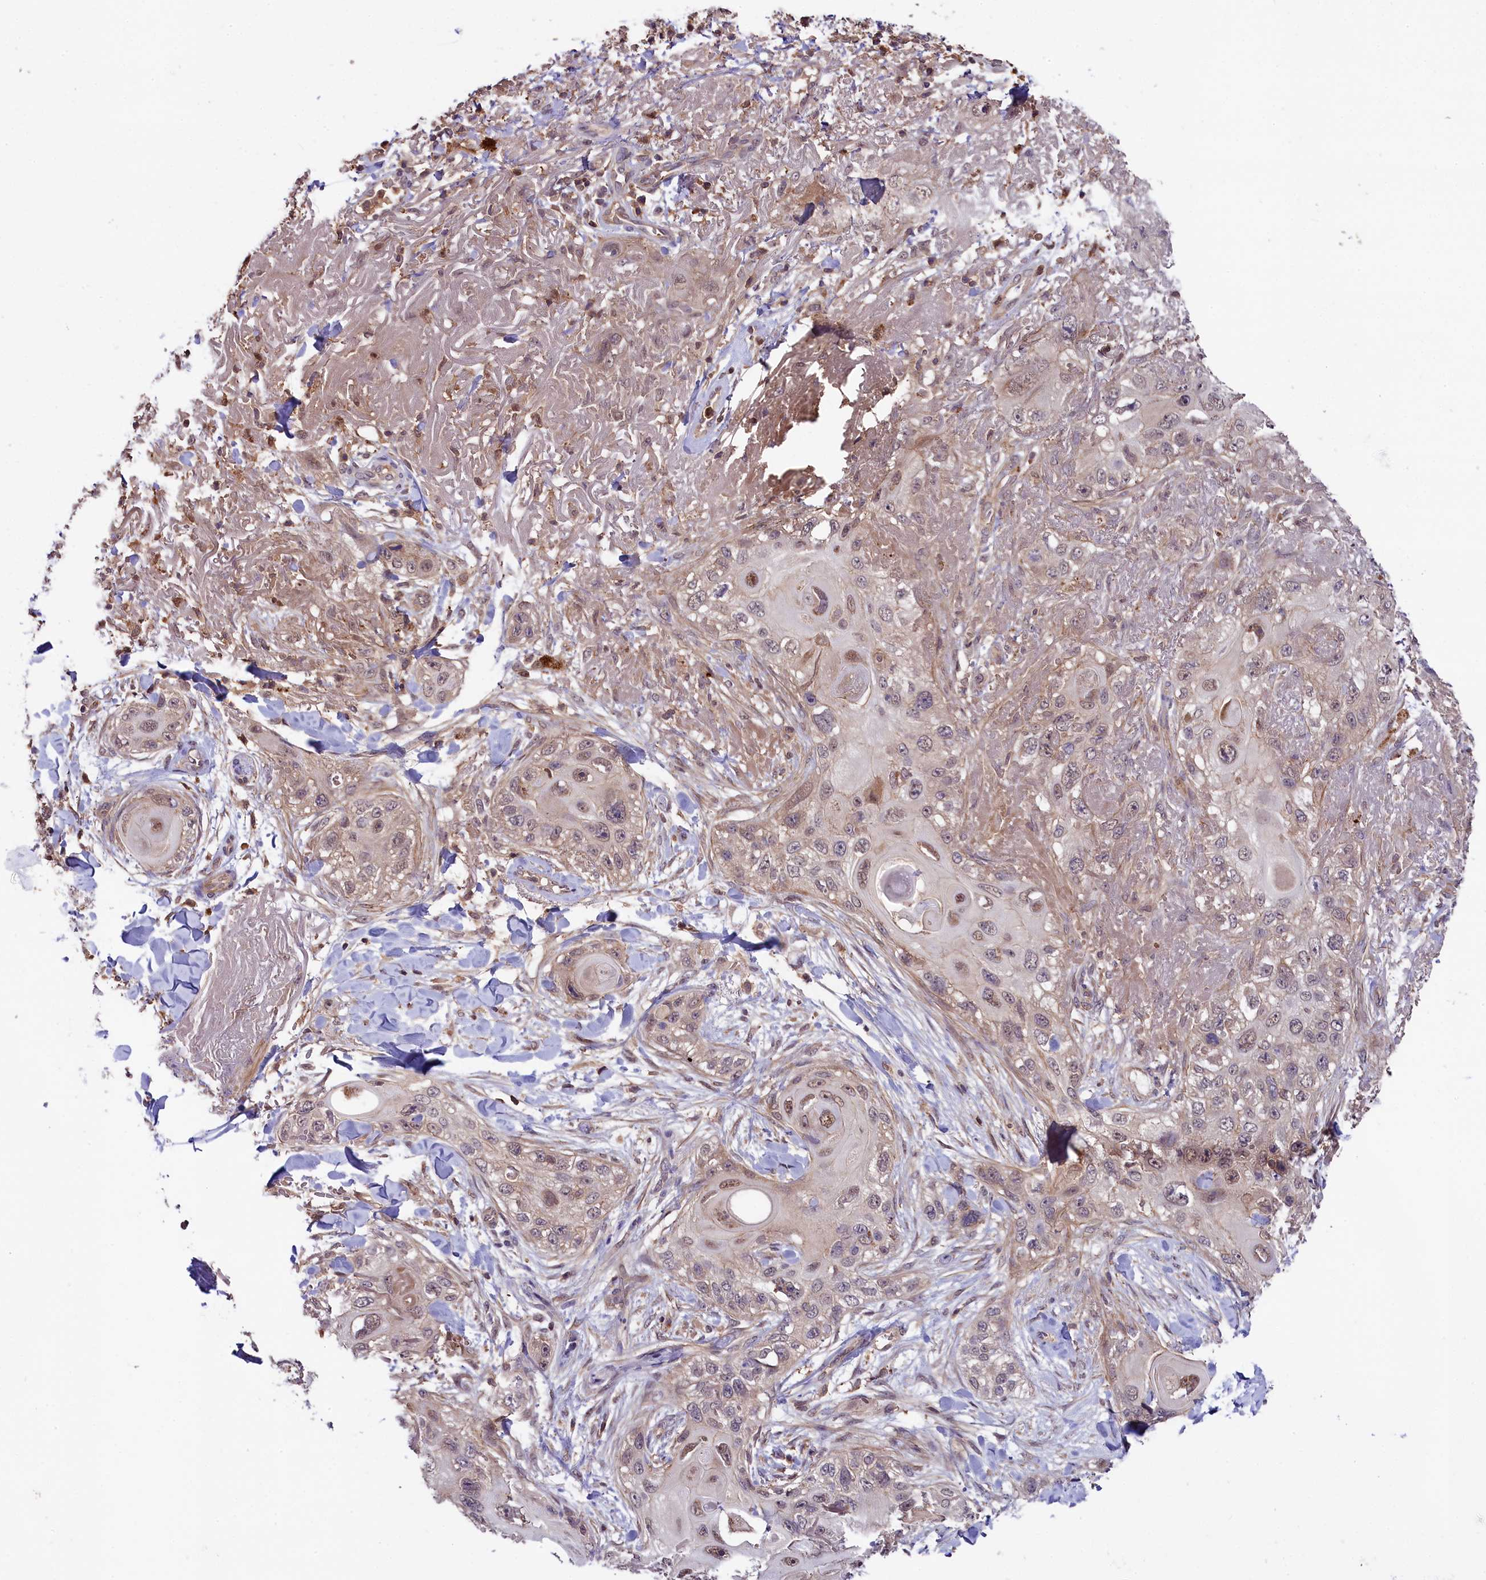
{"staining": {"intensity": "moderate", "quantity": "<25%", "location": "nuclear"}, "tissue": "skin cancer", "cell_type": "Tumor cells", "image_type": "cancer", "snomed": [{"axis": "morphology", "description": "Normal tissue, NOS"}, {"axis": "morphology", "description": "Squamous cell carcinoma, NOS"}, {"axis": "topography", "description": "Skin"}], "caption": "Protein staining reveals moderate nuclear positivity in about <25% of tumor cells in skin cancer (squamous cell carcinoma).", "gene": "SKIDA1", "patient": {"sex": "male", "age": 72}}